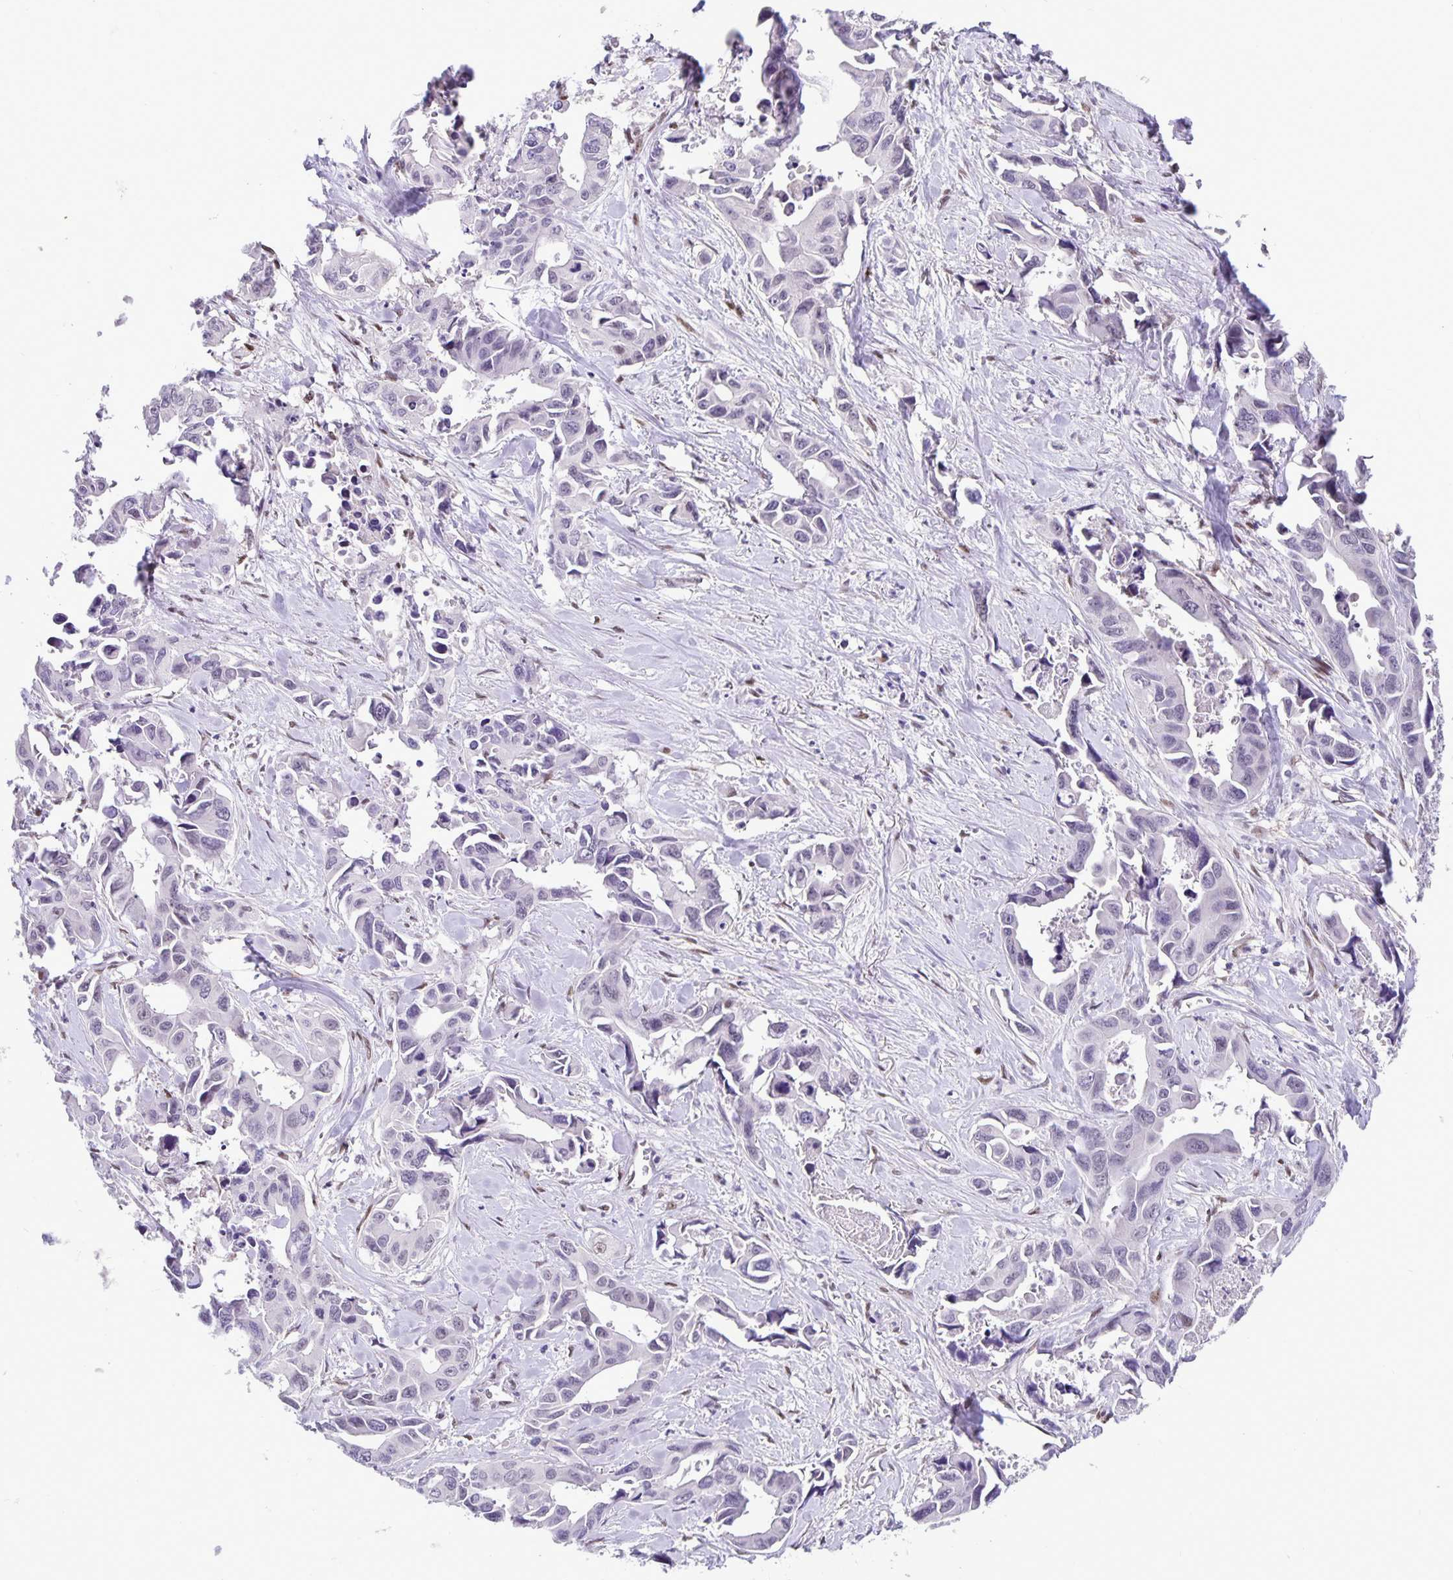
{"staining": {"intensity": "negative", "quantity": "none", "location": "none"}, "tissue": "lung cancer", "cell_type": "Tumor cells", "image_type": "cancer", "snomed": [{"axis": "morphology", "description": "Adenocarcinoma, NOS"}, {"axis": "topography", "description": "Lung"}], "caption": "There is no significant expression in tumor cells of lung cancer. The staining is performed using DAB brown chromogen with nuclei counter-stained in using hematoxylin.", "gene": "FOSL2", "patient": {"sex": "male", "age": 64}}